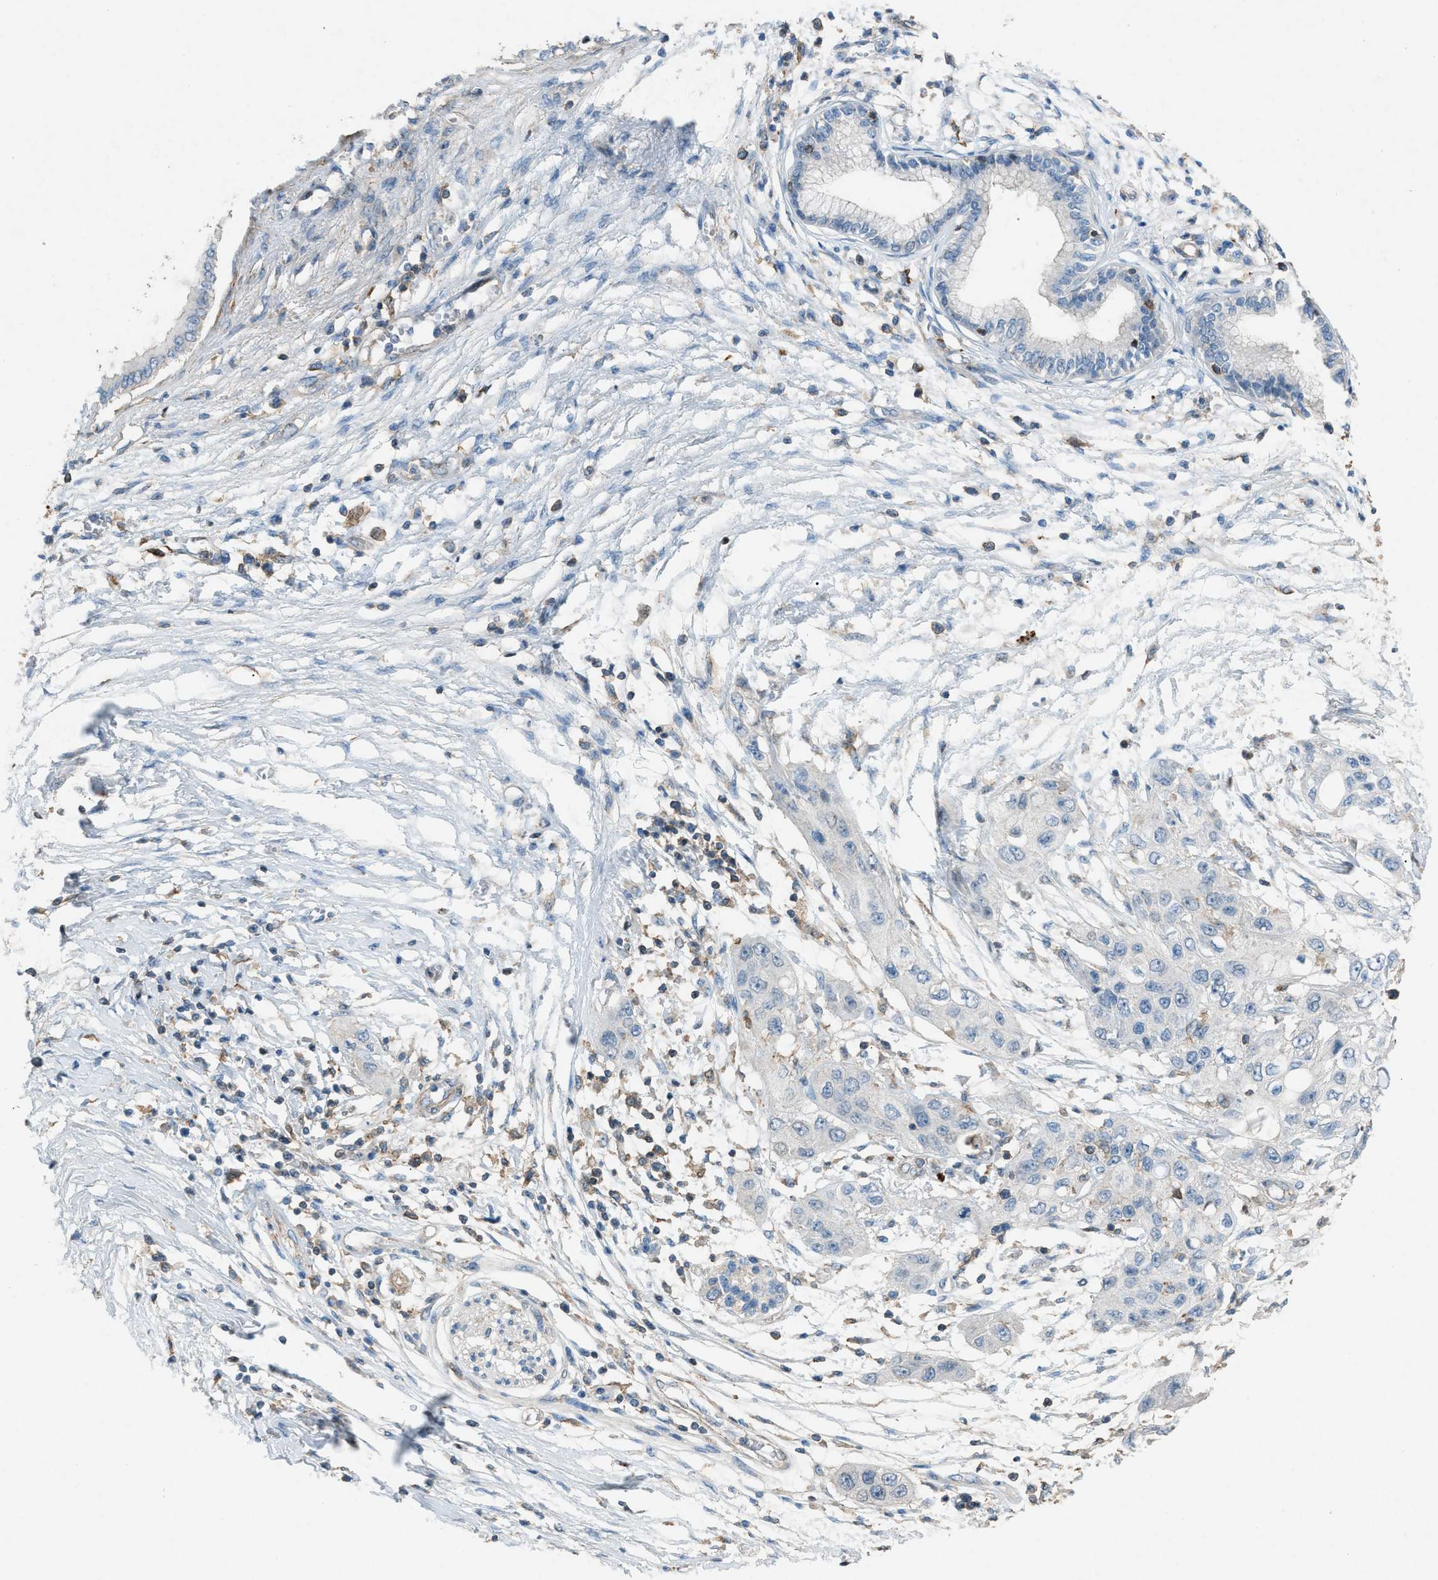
{"staining": {"intensity": "negative", "quantity": "none", "location": "none"}, "tissue": "pancreatic cancer", "cell_type": "Tumor cells", "image_type": "cancer", "snomed": [{"axis": "morphology", "description": "Adenocarcinoma, NOS"}, {"axis": "topography", "description": "Pancreas"}], "caption": "The photomicrograph shows no staining of tumor cells in pancreatic cancer.", "gene": "NCK2", "patient": {"sex": "female", "age": 70}}